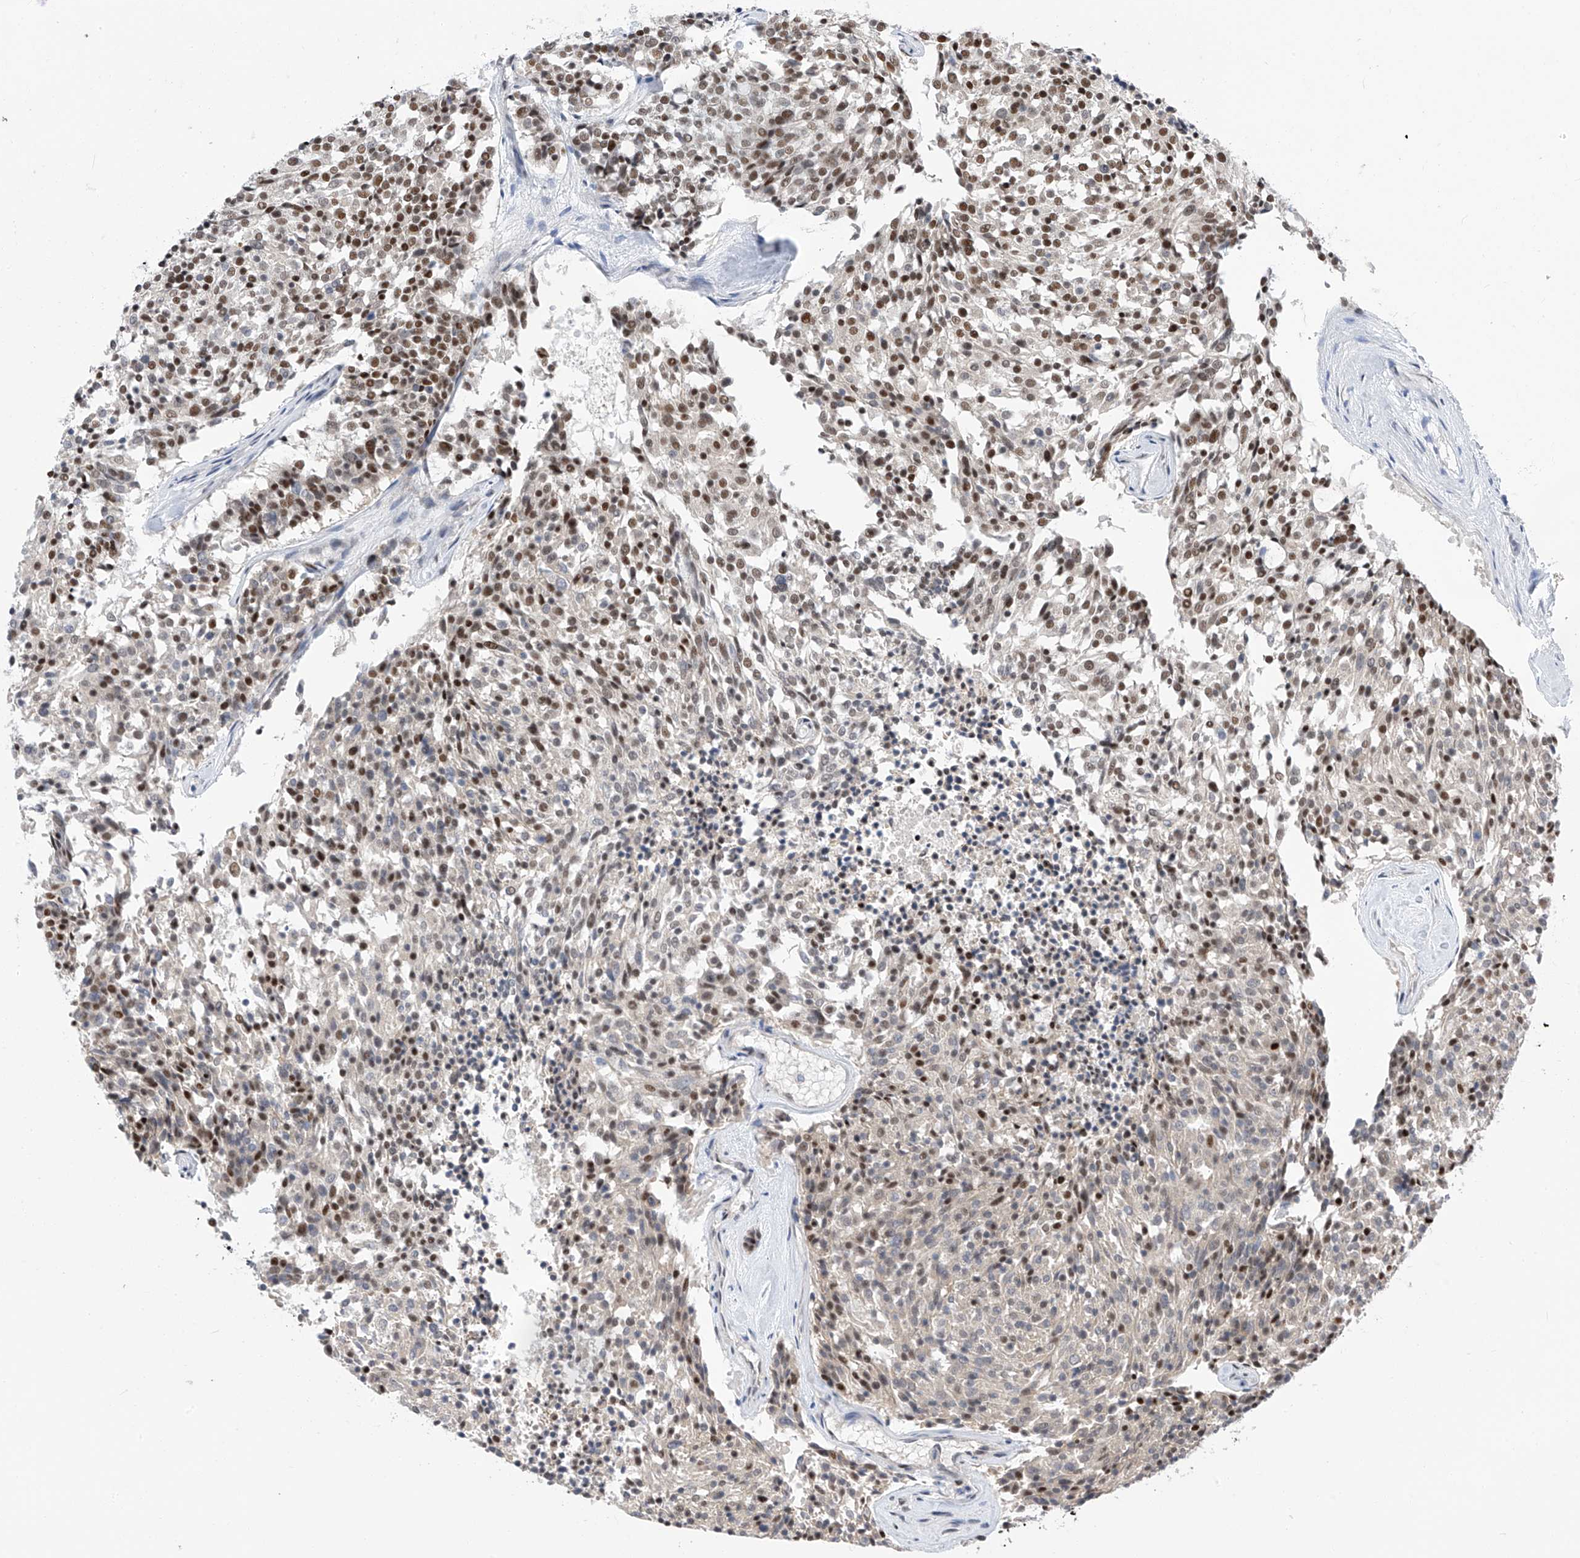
{"staining": {"intensity": "moderate", "quantity": ">75%", "location": "nuclear"}, "tissue": "carcinoid", "cell_type": "Tumor cells", "image_type": "cancer", "snomed": [{"axis": "morphology", "description": "Carcinoid, malignant, NOS"}, {"axis": "topography", "description": "Pancreas"}], "caption": "Immunohistochemistry photomicrograph of carcinoid stained for a protein (brown), which shows medium levels of moderate nuclear expression in approximately >75% of tumor cells.", "gene": "KHSRP", "patient": {"sex": "female", "age": 54}}